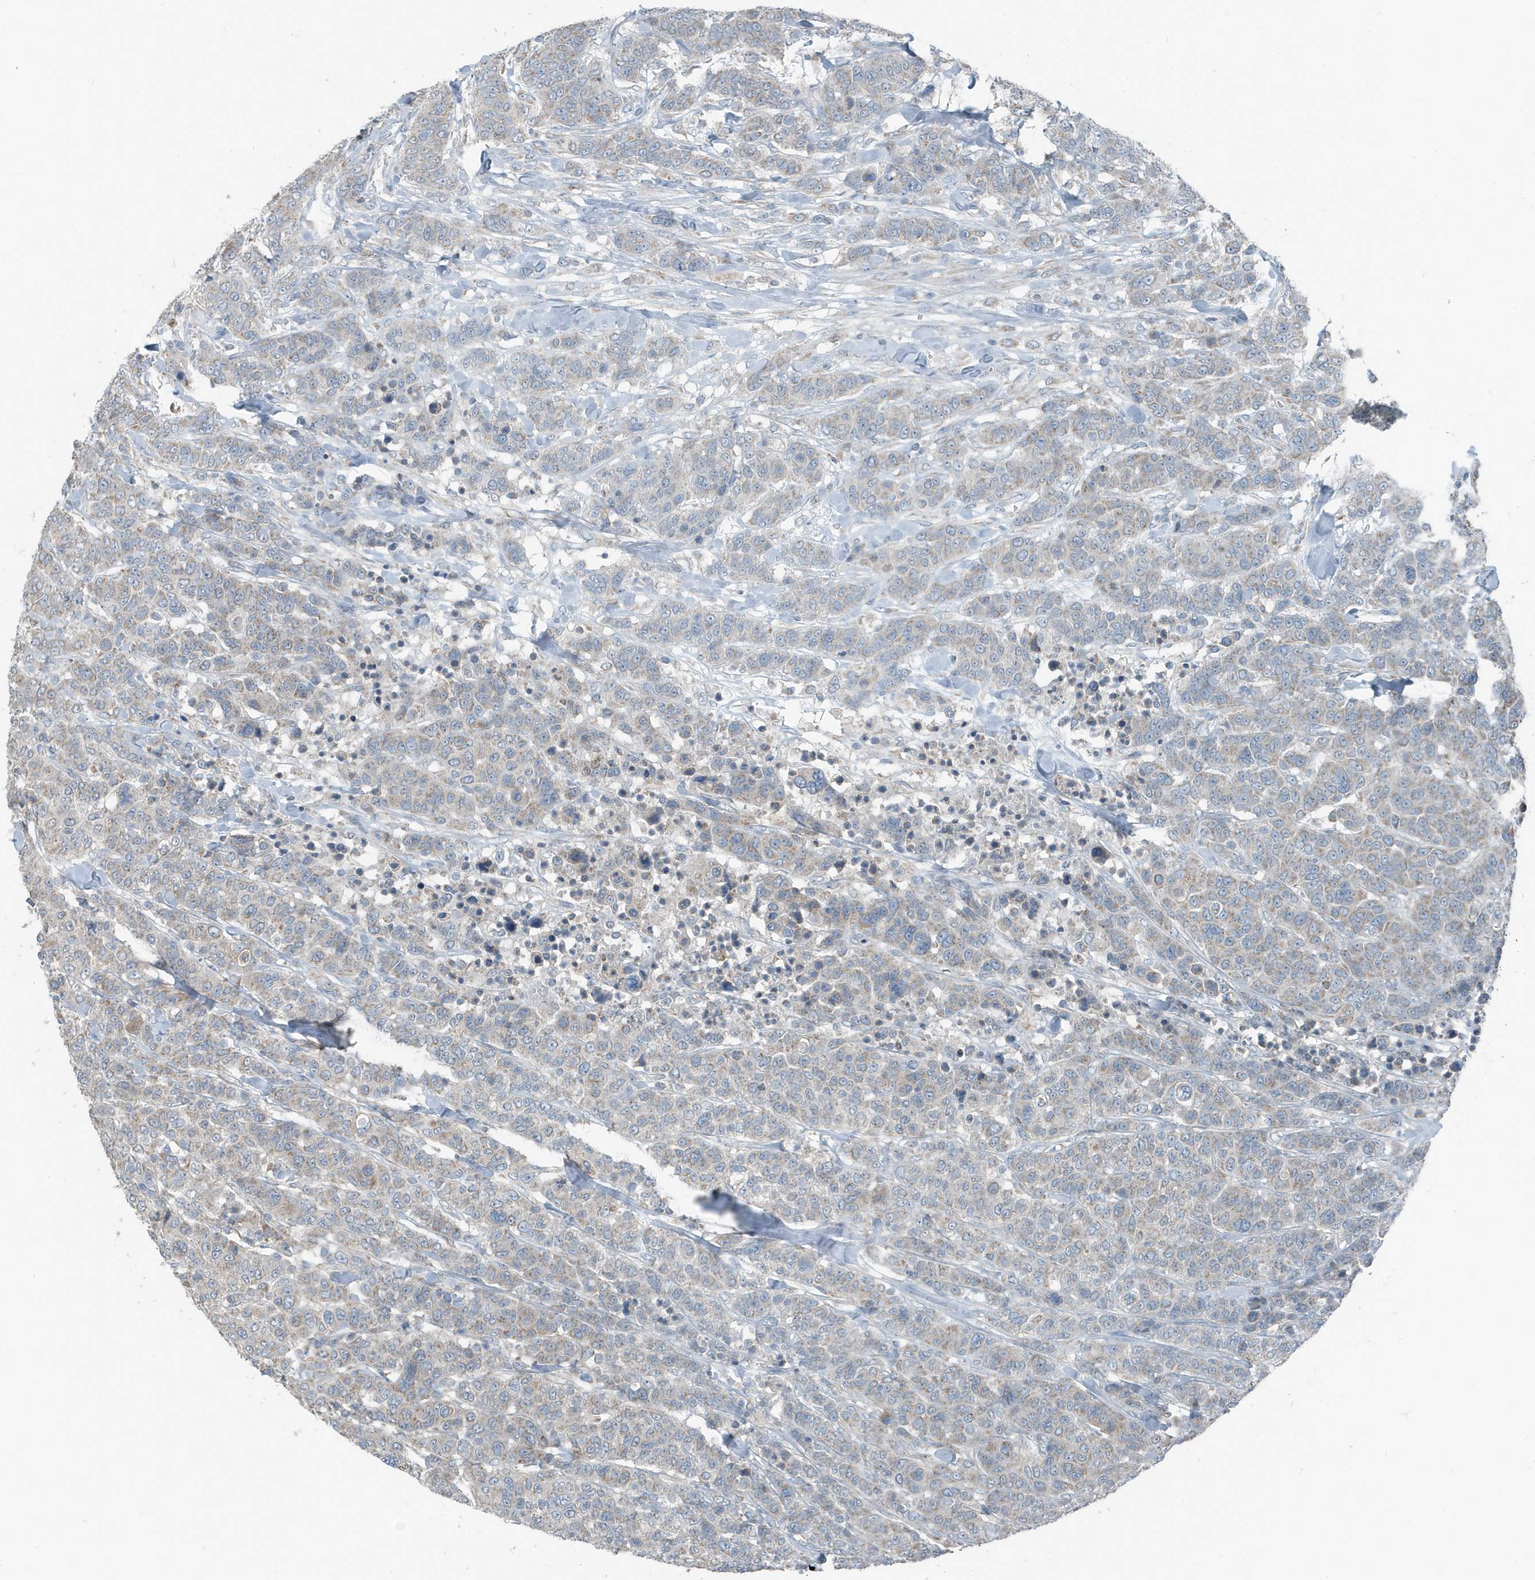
{"staining": {"intensity": "weak", "quantity": "25%-75%", "location": "cytoplasmic/membranous"}, "tissue": "breast cancer", "cell_type": "Tumor cells", "image_type": "cancer", "snomed": [{"axis": "morphology", "description": "Duct carcinoma"}, {"axis": "topography", "description": "Breast"}], "caption": "Breast infiltrating ductal carcinoma stained with DAB IHC reveals low levels of weak cytoplasmic/membranous expression in about 25%-75% of tumor cells.", "gene": "MT-CYB", "patient": {"sex": "female", "age": 37}}